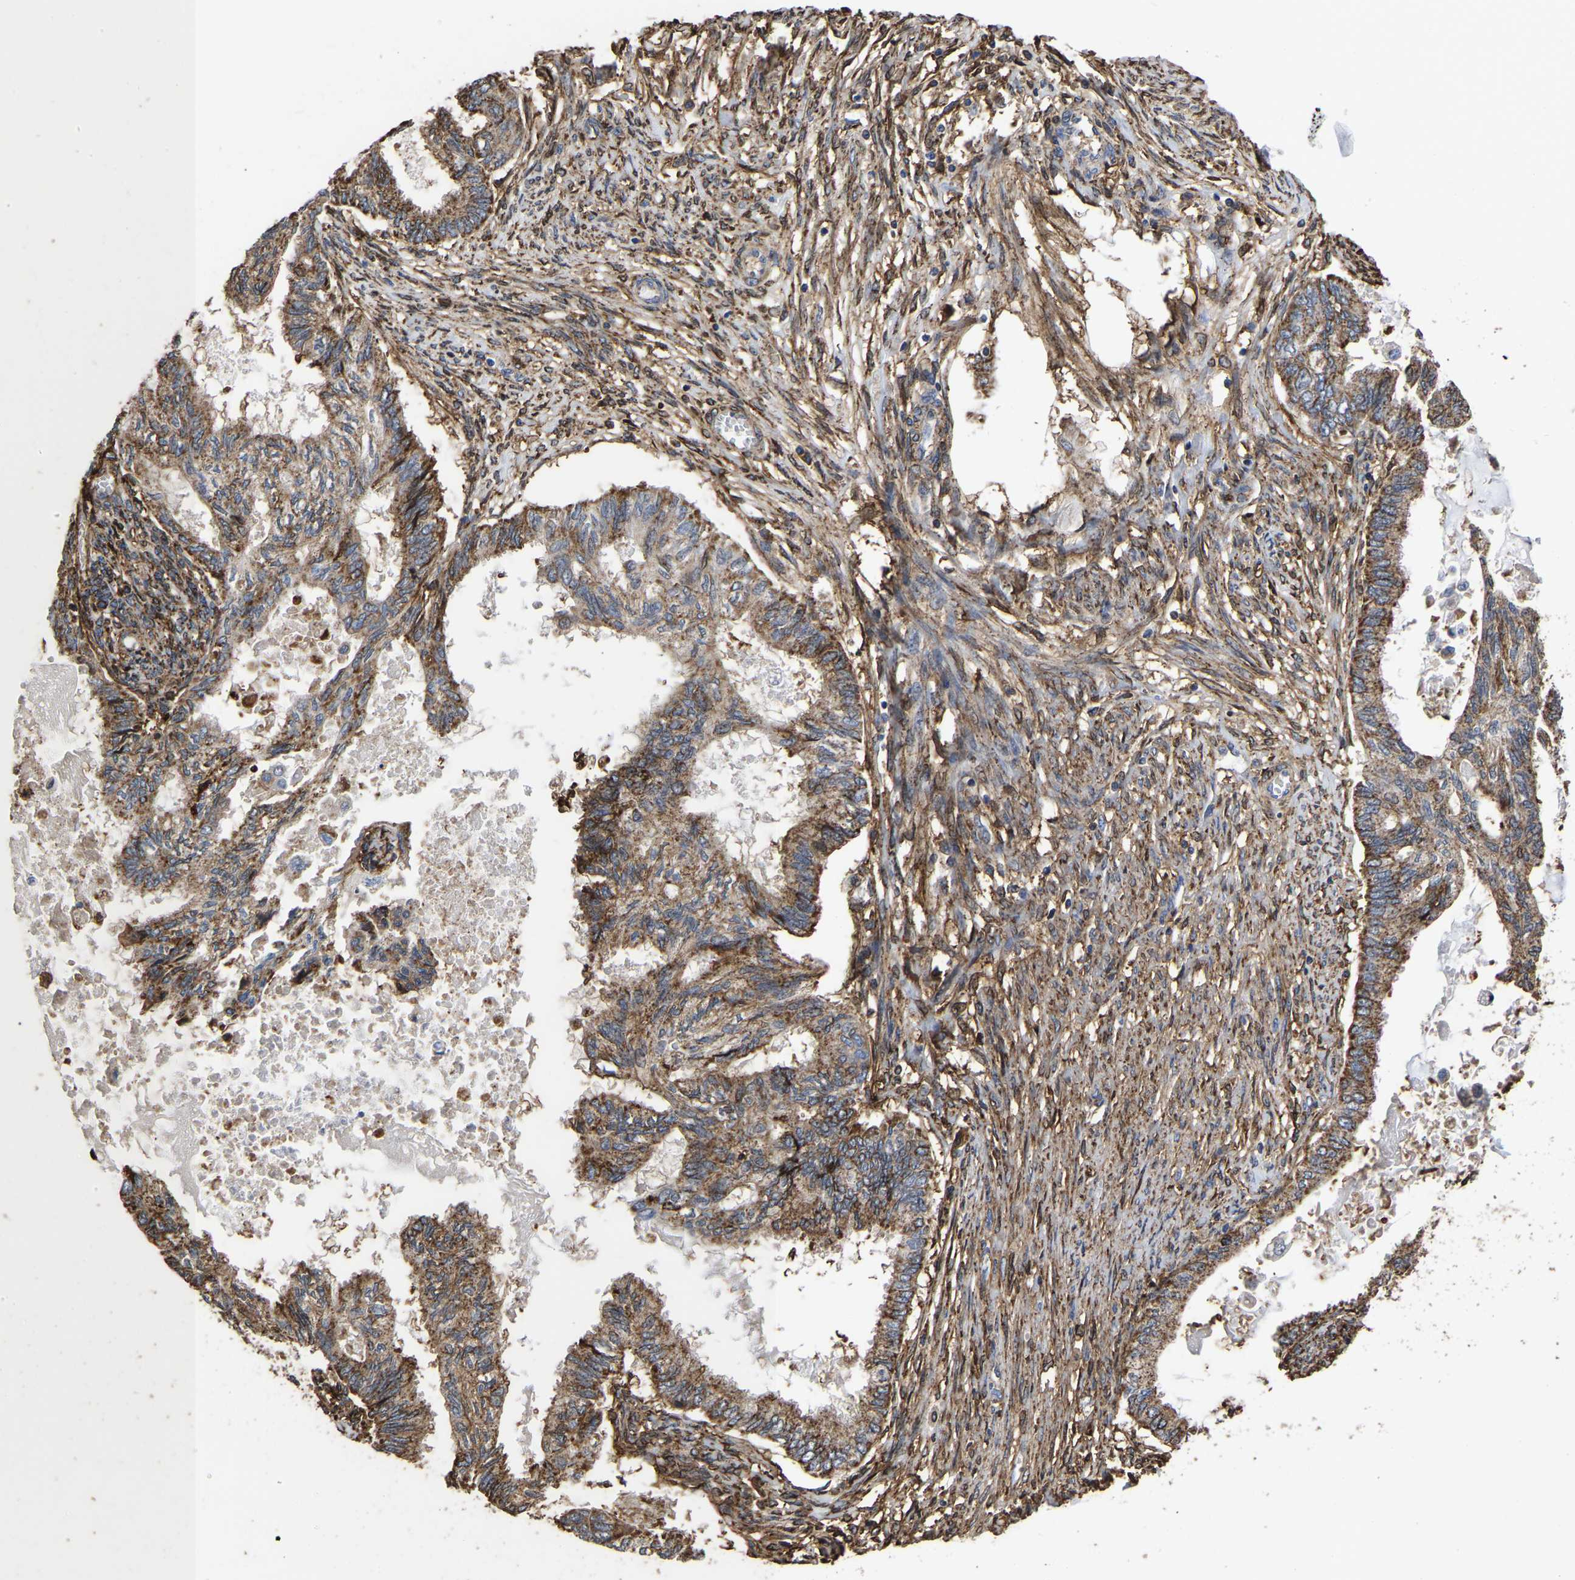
{"staining": {"intensity": "strong", "quantity": ">75%", "location": "cytoplasmic/membranous"}, "tissue": "cervical cancer", "cell_type": "Tumor cells", "image_type": "cancer", "snomed": [{"axis": "morphology", "description": "Normal tissue, NOS"}, {"axis": "morphology", "description": "Adenocarcinoma, NOS"}, {"axis": "topography", "description": "Cervix"}, {"axis": "topography", "description": "Endometrium"}], "caption": "Immunohistochemical staining of adenocarcinoma (cervical) exhibits high levels of strong cytoplasmic/membranous positivity in about >75% of tumor cells. The protein of interest is stained brown, and the nuclei are stained in blue (DAB IHC with brightfield microscopy, high magnification).", "gene": "LIF", "patient": {"sex": "female", "age": 86}}